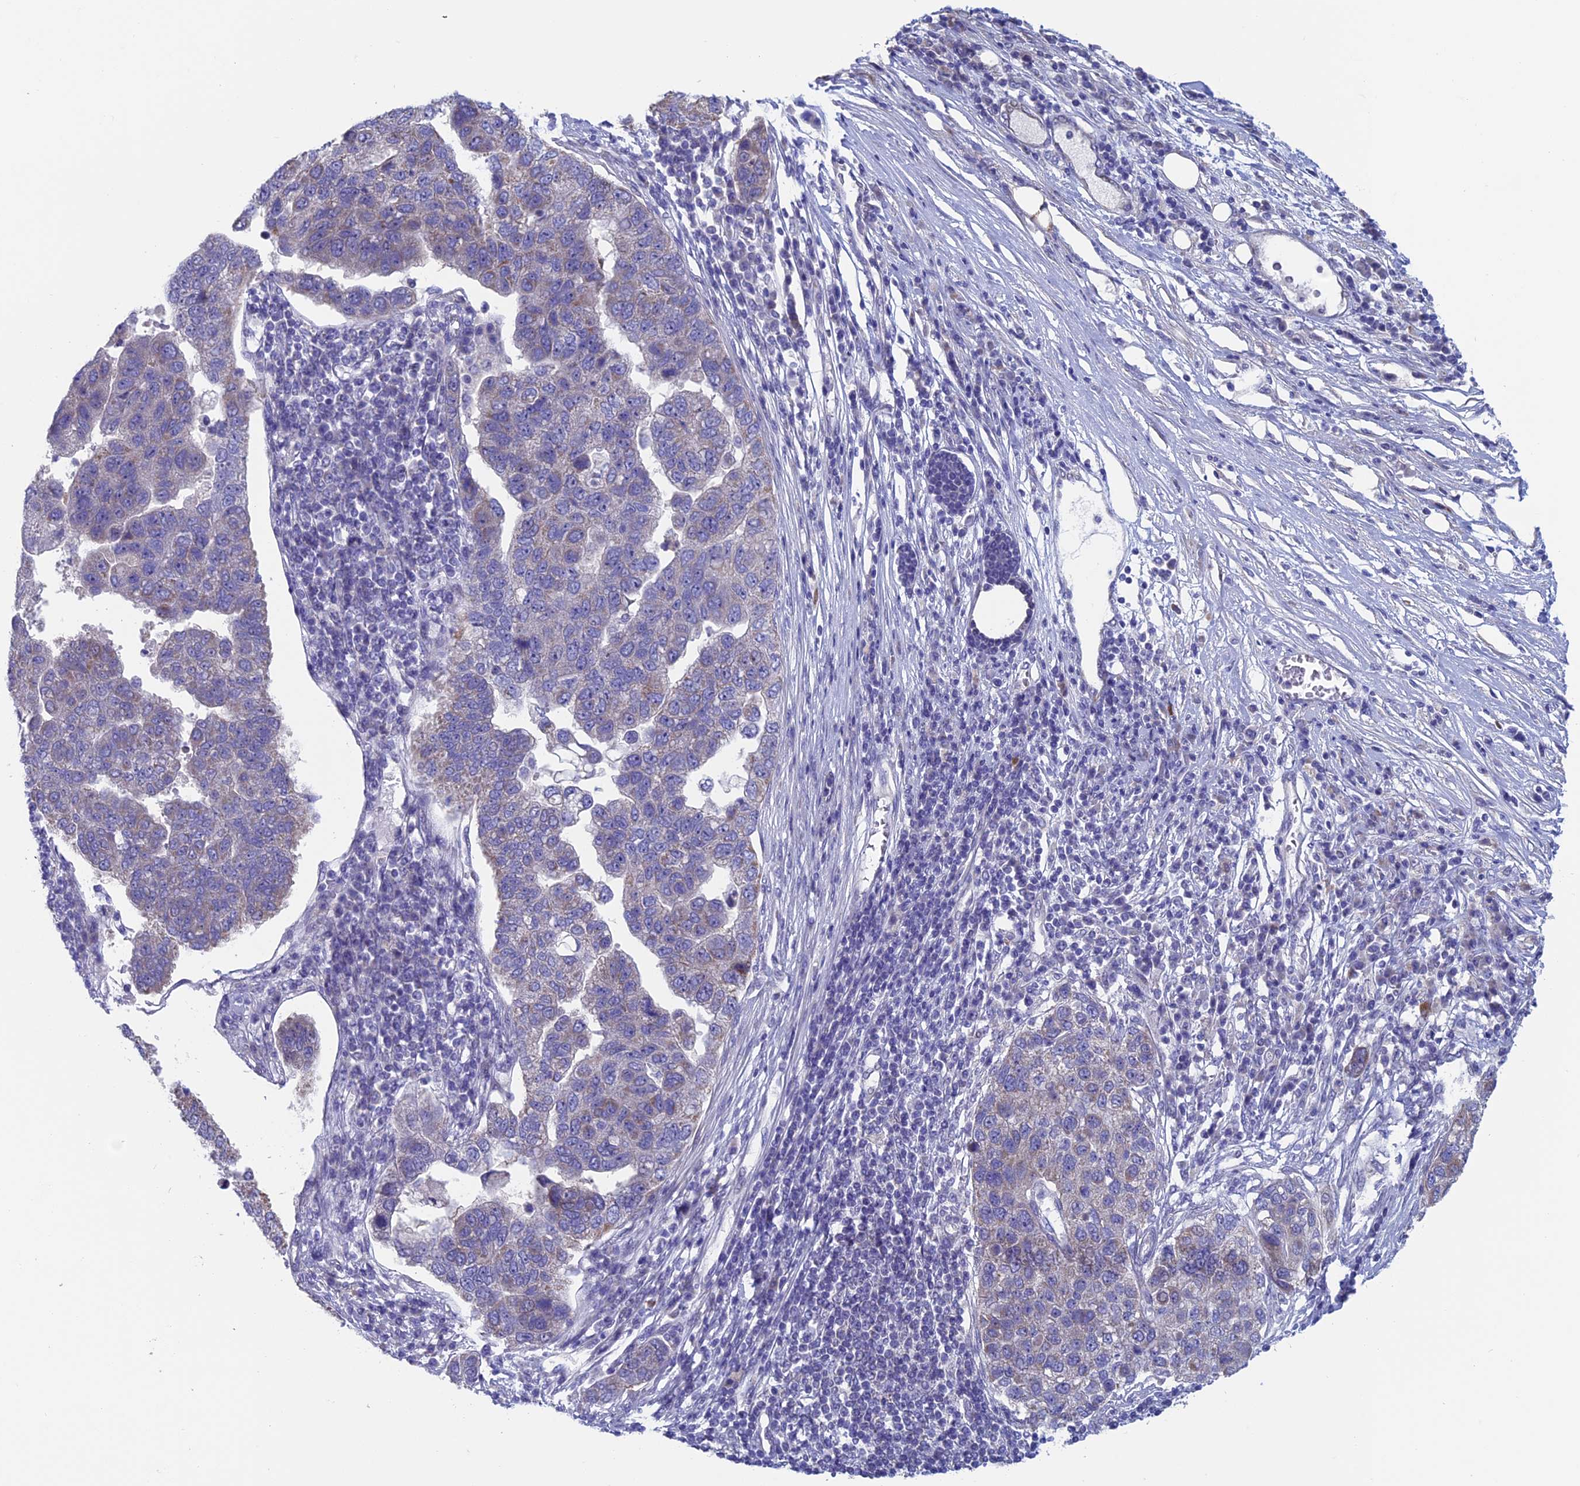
{"staining": {"intensity": "weak", "quantity": "<25%", "location": "cytoplasmic/membranous"}, "tissue": "pancreatic cancer", "cell_type": "Tumor cells", "image_type": "cancer", "snomed": [{"axis": "morphology", "description": "Adenocarcinoma, NOS"}, {"axis": "topography", "description": "Pancreas"}], "caption": "The immunohistochemistry photomicrograph has no significant staining in tumor cells of pancreatic cancer (adenocarcinoma) tissue.", "gene": "NIBAN3", "patient": {"sex": "female", "age": 61}}